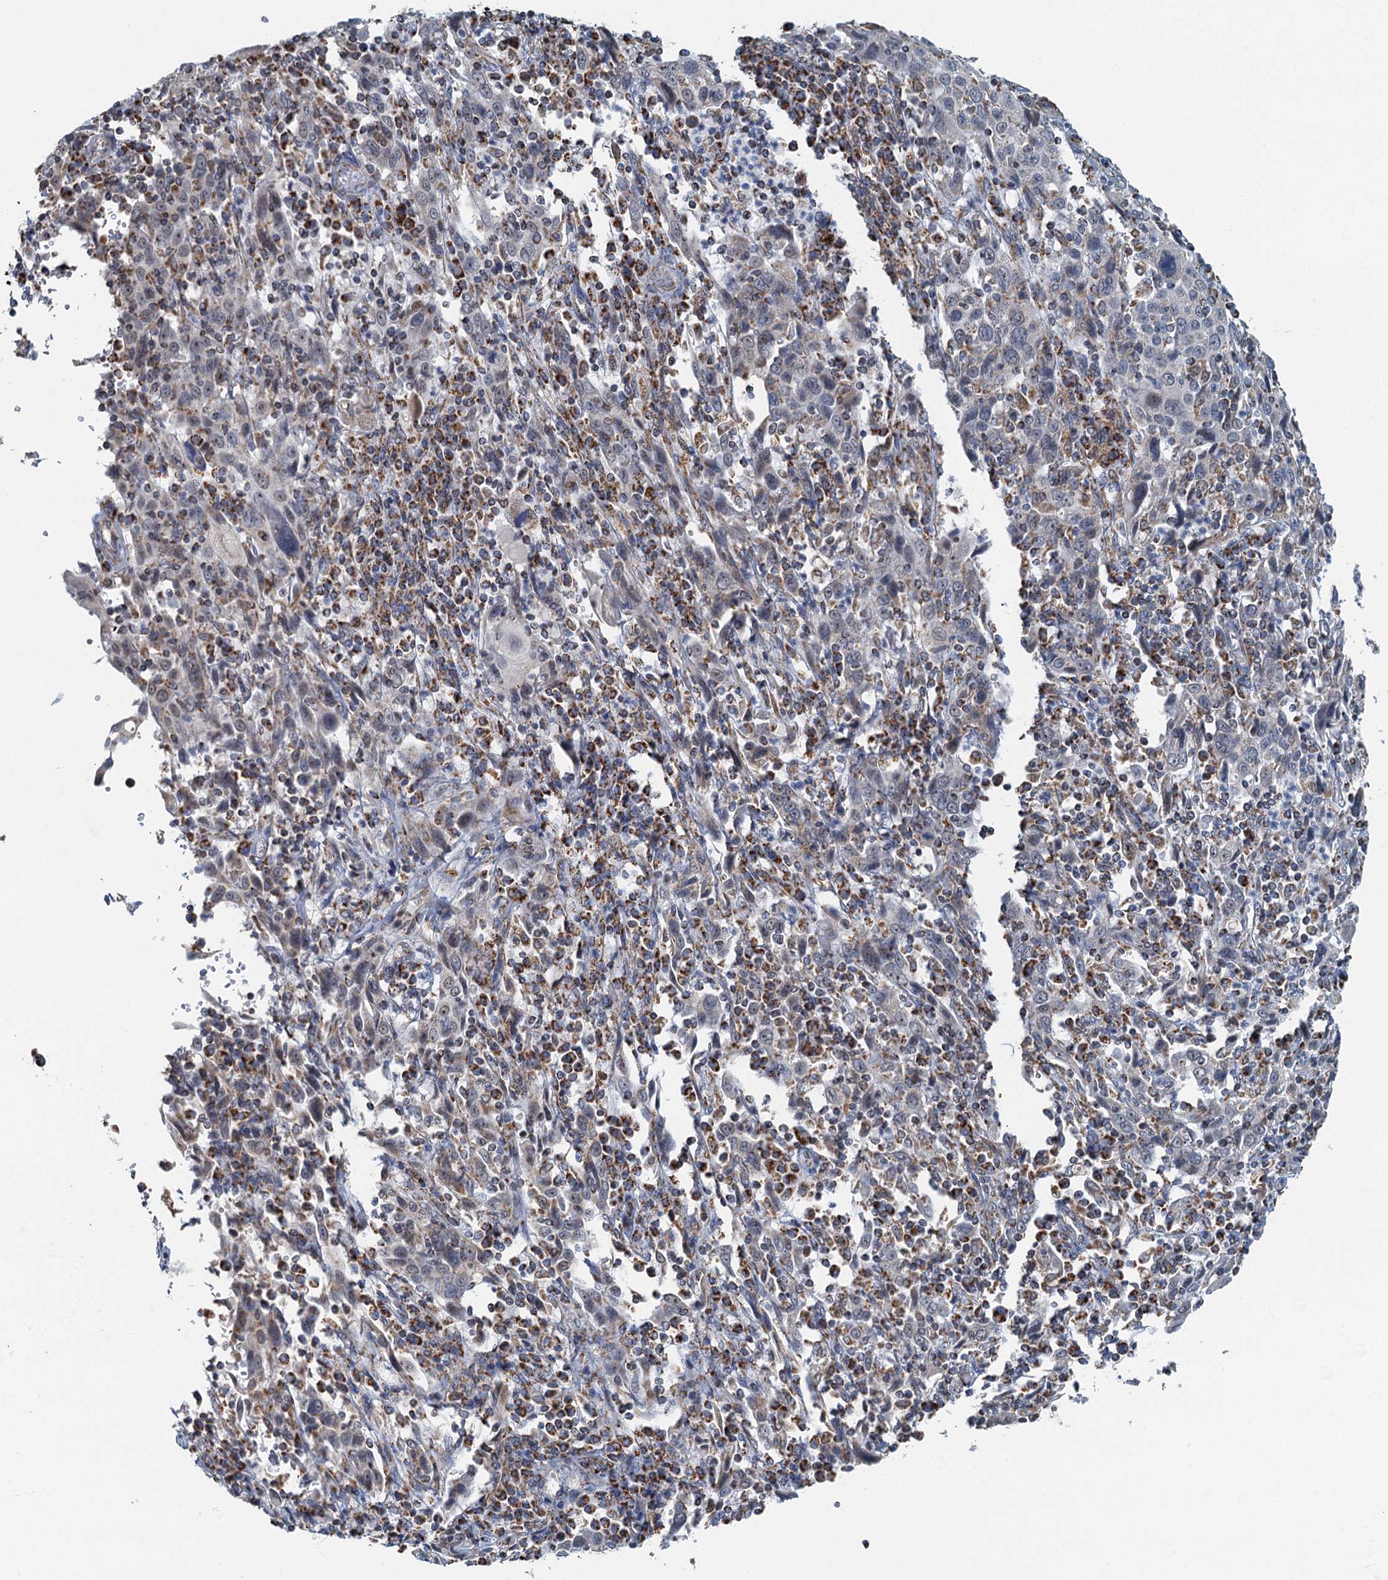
{"staining": {"intensity": "negative", "quantity": "none", "location": "none"}, "tissue": "cervical cancer", "cell_type": "Tumor cells", "image_type": "cancer", "snomed": [{"axis": "morphology", "description": "Squamous cell carcinoma, NOS"}, {"axis": "topography", "description": "Cervix"}], "caption": "This is an immunohistochemistry histopathology image of human cervical cancer. There is no positivity in tumor cells.", "gene": "RAD9B", "patient": {"sex": "female", "age": 46}}